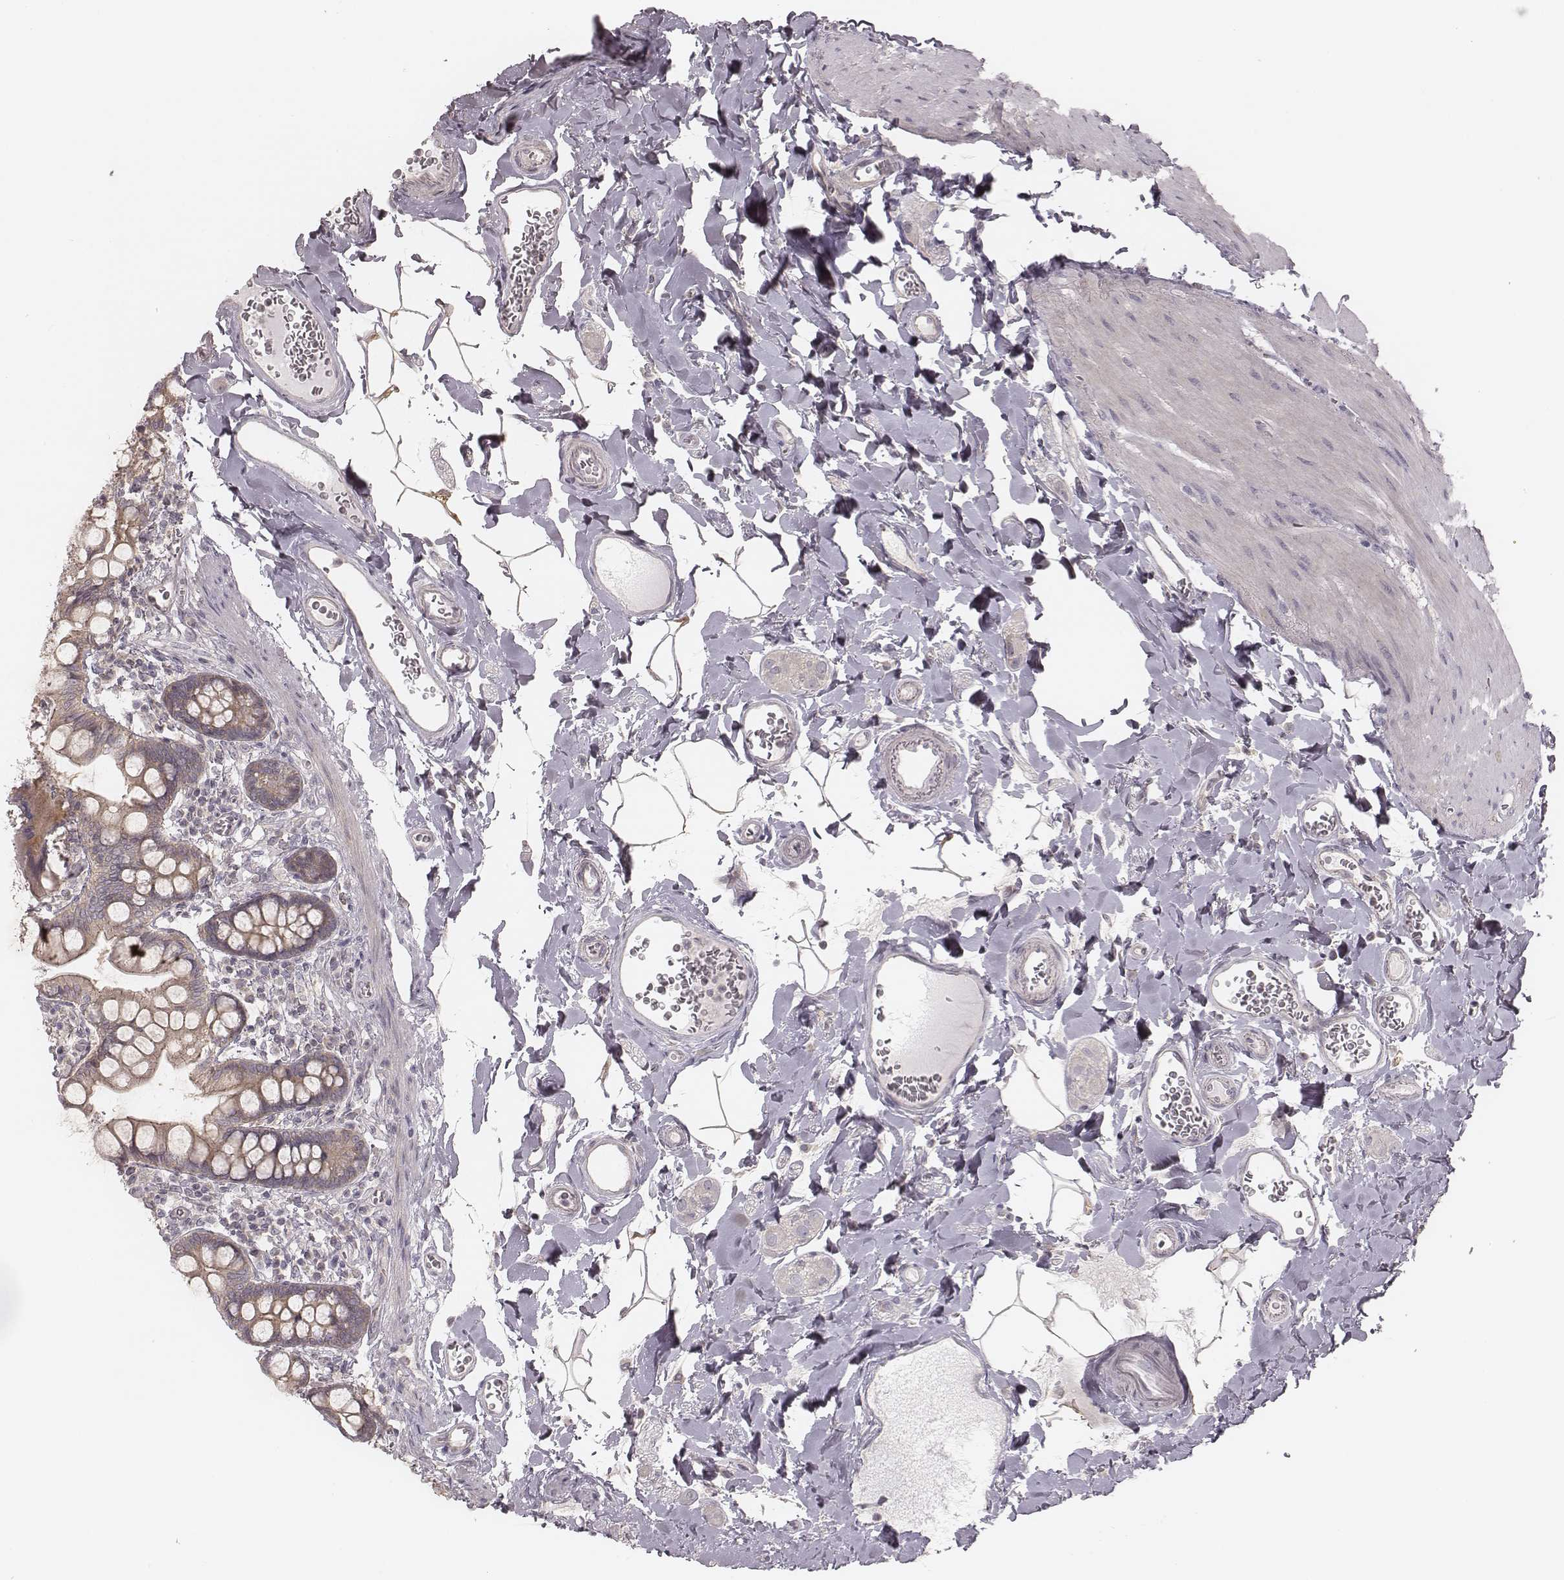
{"staining": {"intensity": "weak", "quantity": ">75%", "location": "cytoplasmic/membranous"}, "tissue": "small intestine", "cell_type": "Glandular cells", "image_type": "normal", "snomed": [{"axis": "morphology", "description": "Normal tissue, NOS"}, {"axis": "topography", "description": "Small intestine"}], "caption": "Small intestine stained with DAB (3,3'-diaminobenzidine) immunohistochemistry (IHC) displays low levels of weak cytoplasmic/membranous positivity in approximately >75% of glandular cells.", "gene": "TDRD5", "patient": {"sex": "female", "age": 56}}